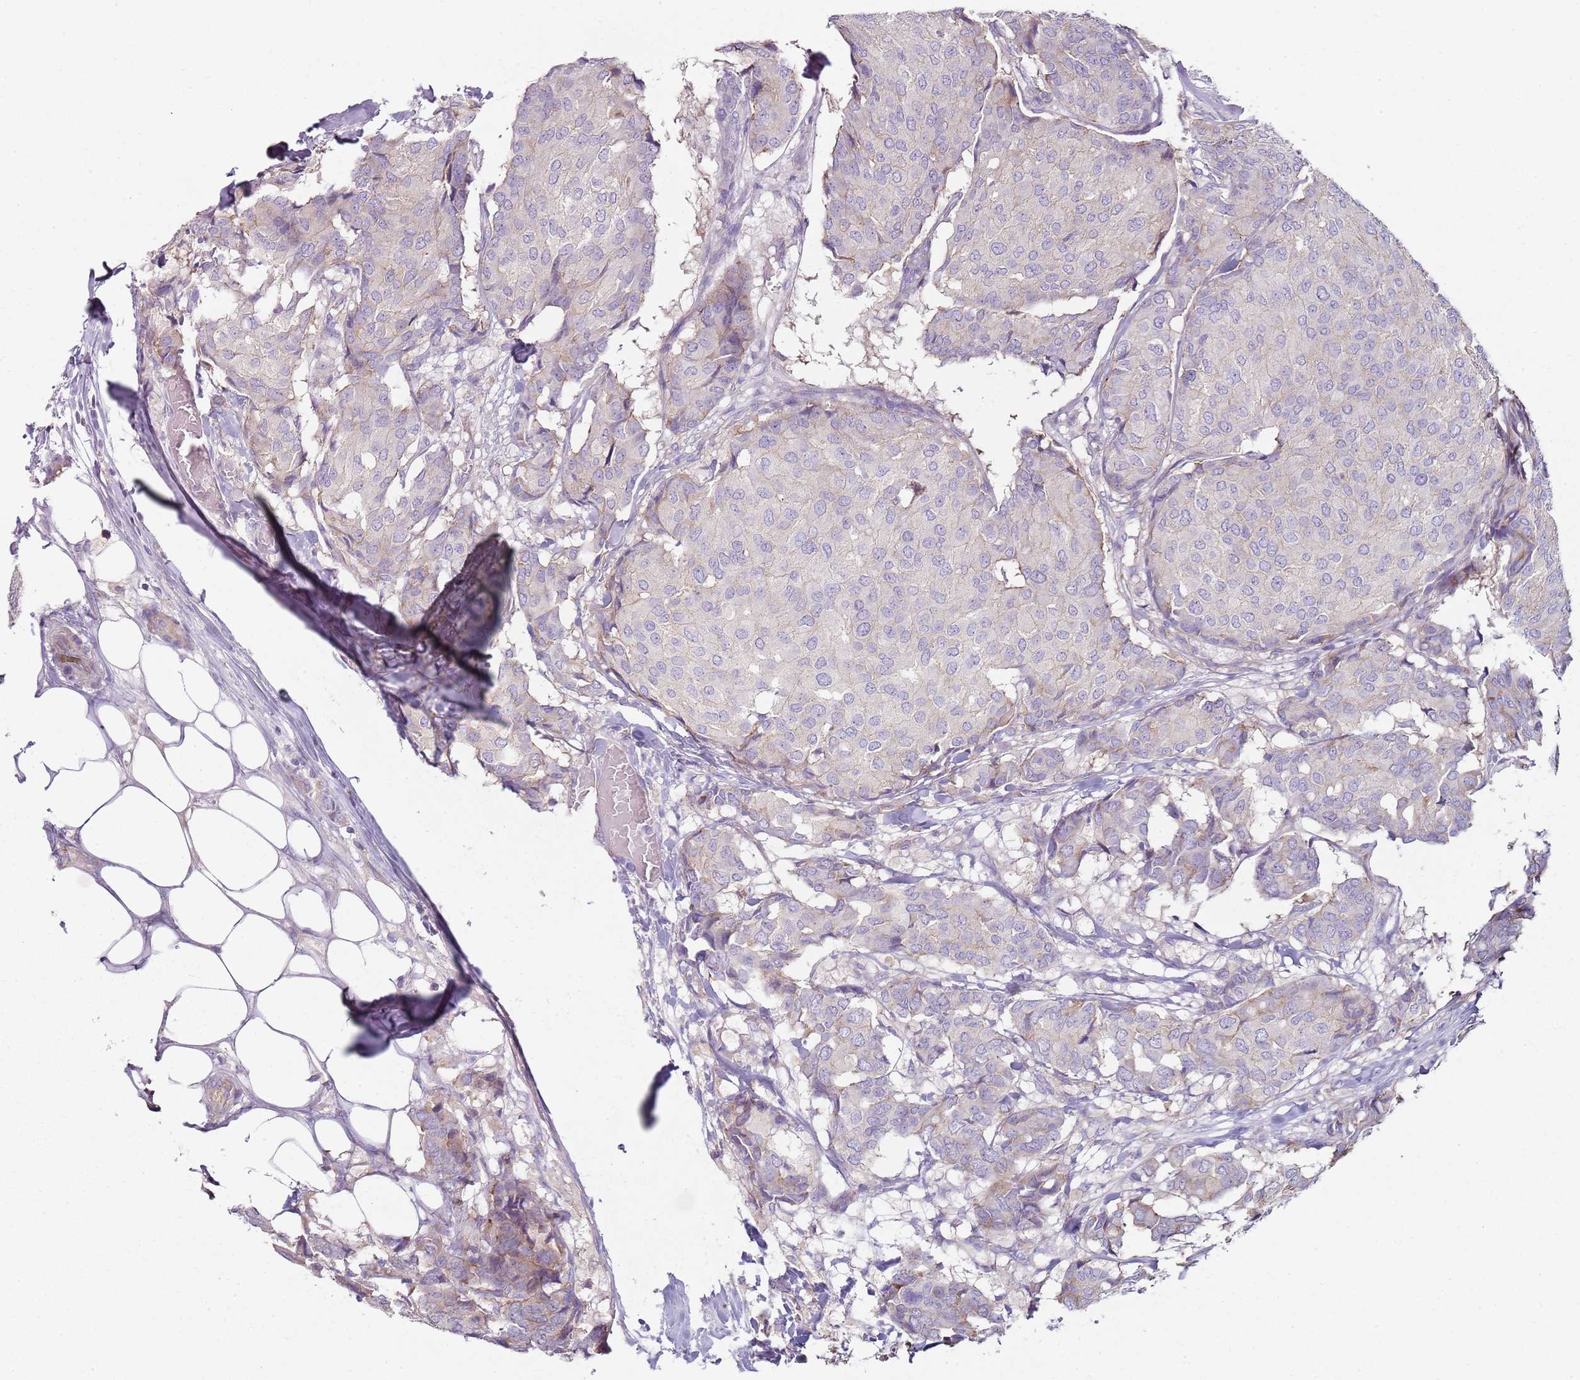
{"staining": {"intensity": "weak", "quantity": "<25%", "location": "cytoplasmic/membranous"}, "tissue": "breast cancer", "cell_type": "Tumor cells", "image_type": "cancer", "snomed": [{"axis": "morphology", "description": "Duct carcinoma"}, {"axis": "topography", "description": "Breast"}], "caption": "Breast cancer was stained to show a protein in brown. There is no significant expression in tumor cells.", "gene": "SLC26A6", "patient": {"sex": "female", "age": 75}}